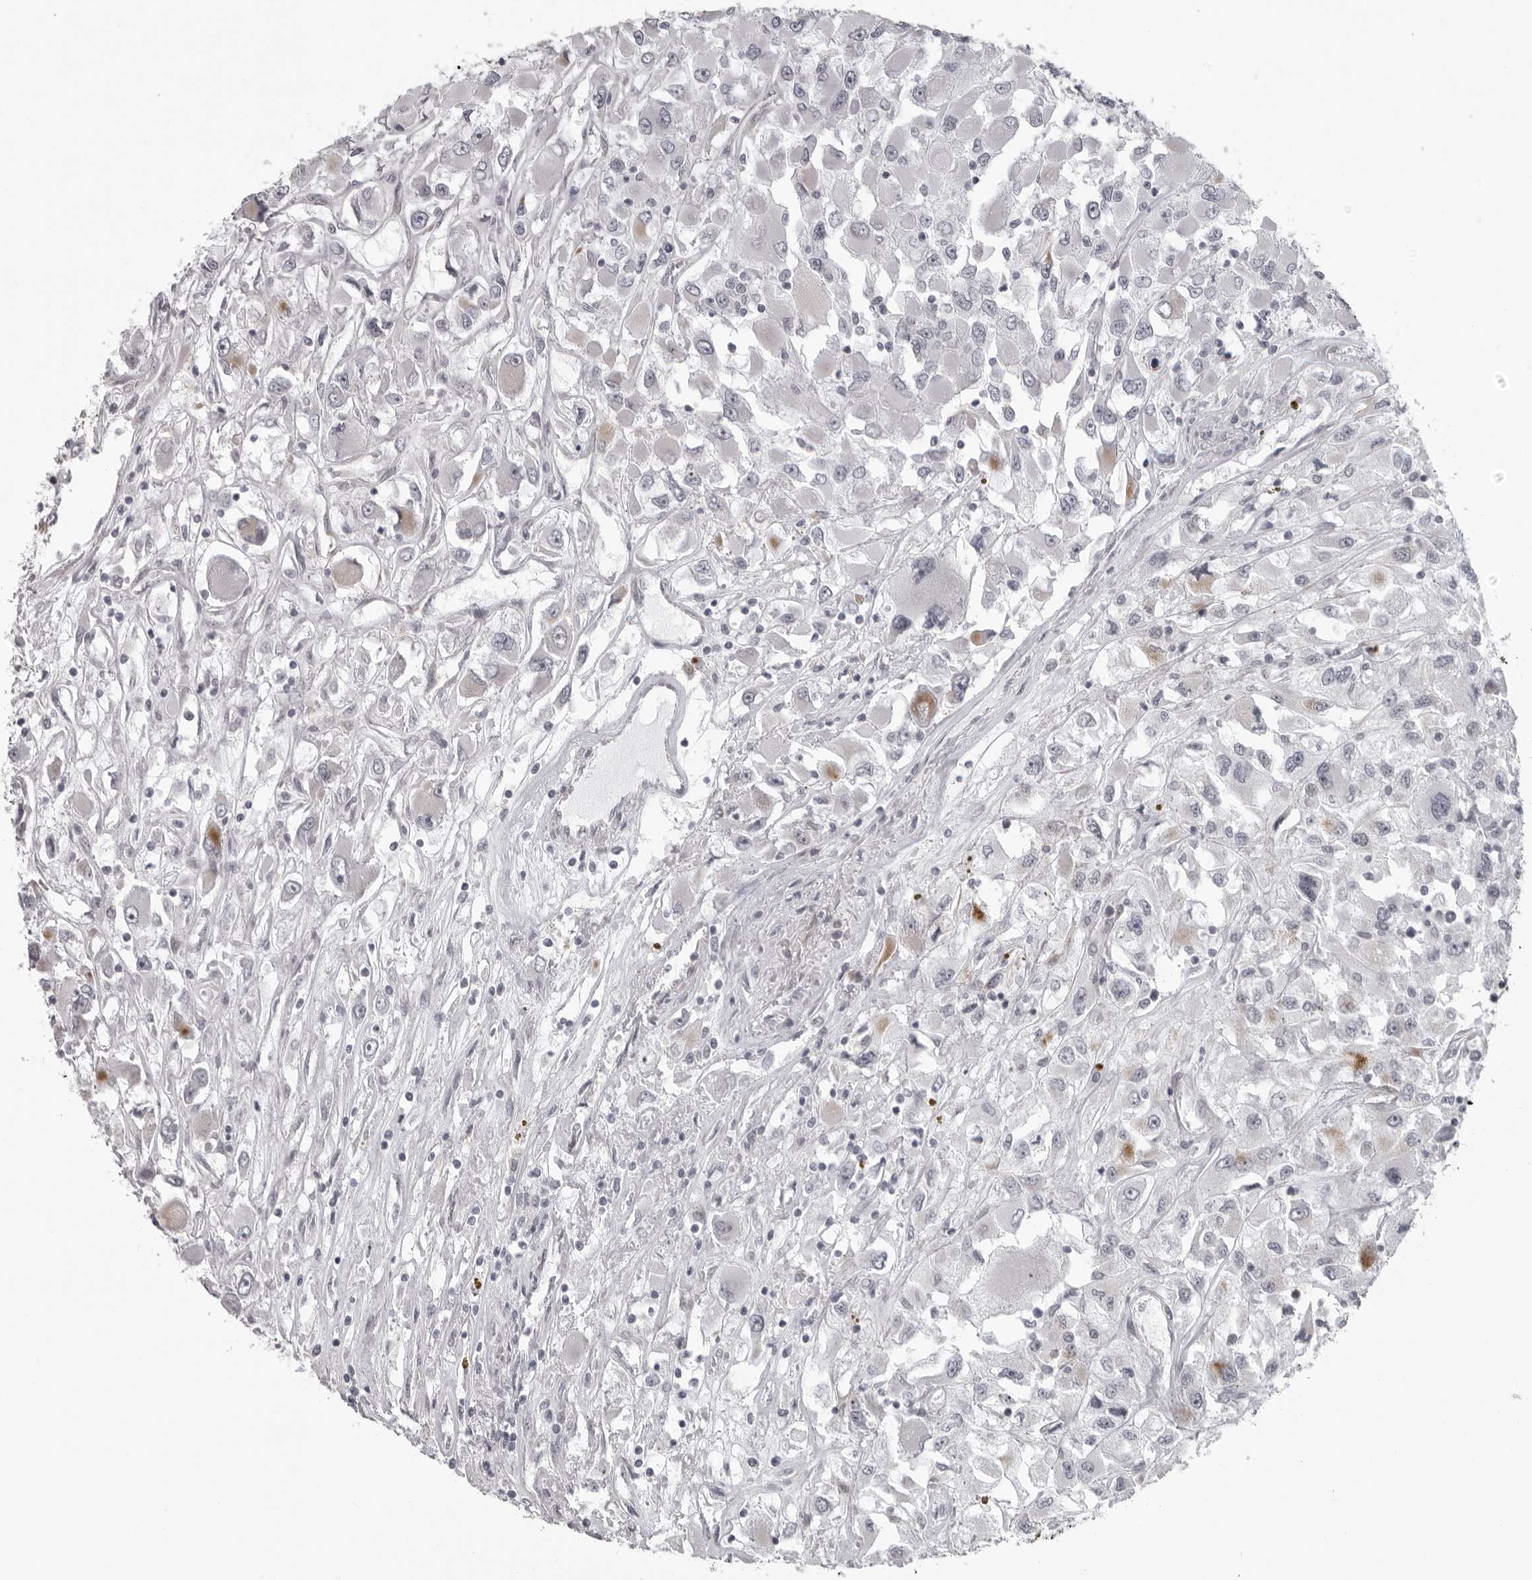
{"staining": {"intensity": "moderate", "quantity": "<25%", "location": "cytoplasmic/membranous"}, "tissue": "renal cancer", "cell_type": "Tumor cells", "image_type": "cancer", "snomed": [{"axis": "morphology", "description": "Adenocarcinoma, NOS"}, {"axis": "topography", "description": "Kidney"}], "caption": "Tumor cells demonstrate low levels of moderate cytoplasmic/membranous staining in about <25% of cells in adenocarcinoma (renal).", "gene": "RTCA", "patient": {"sex": "female", "age": 52}}